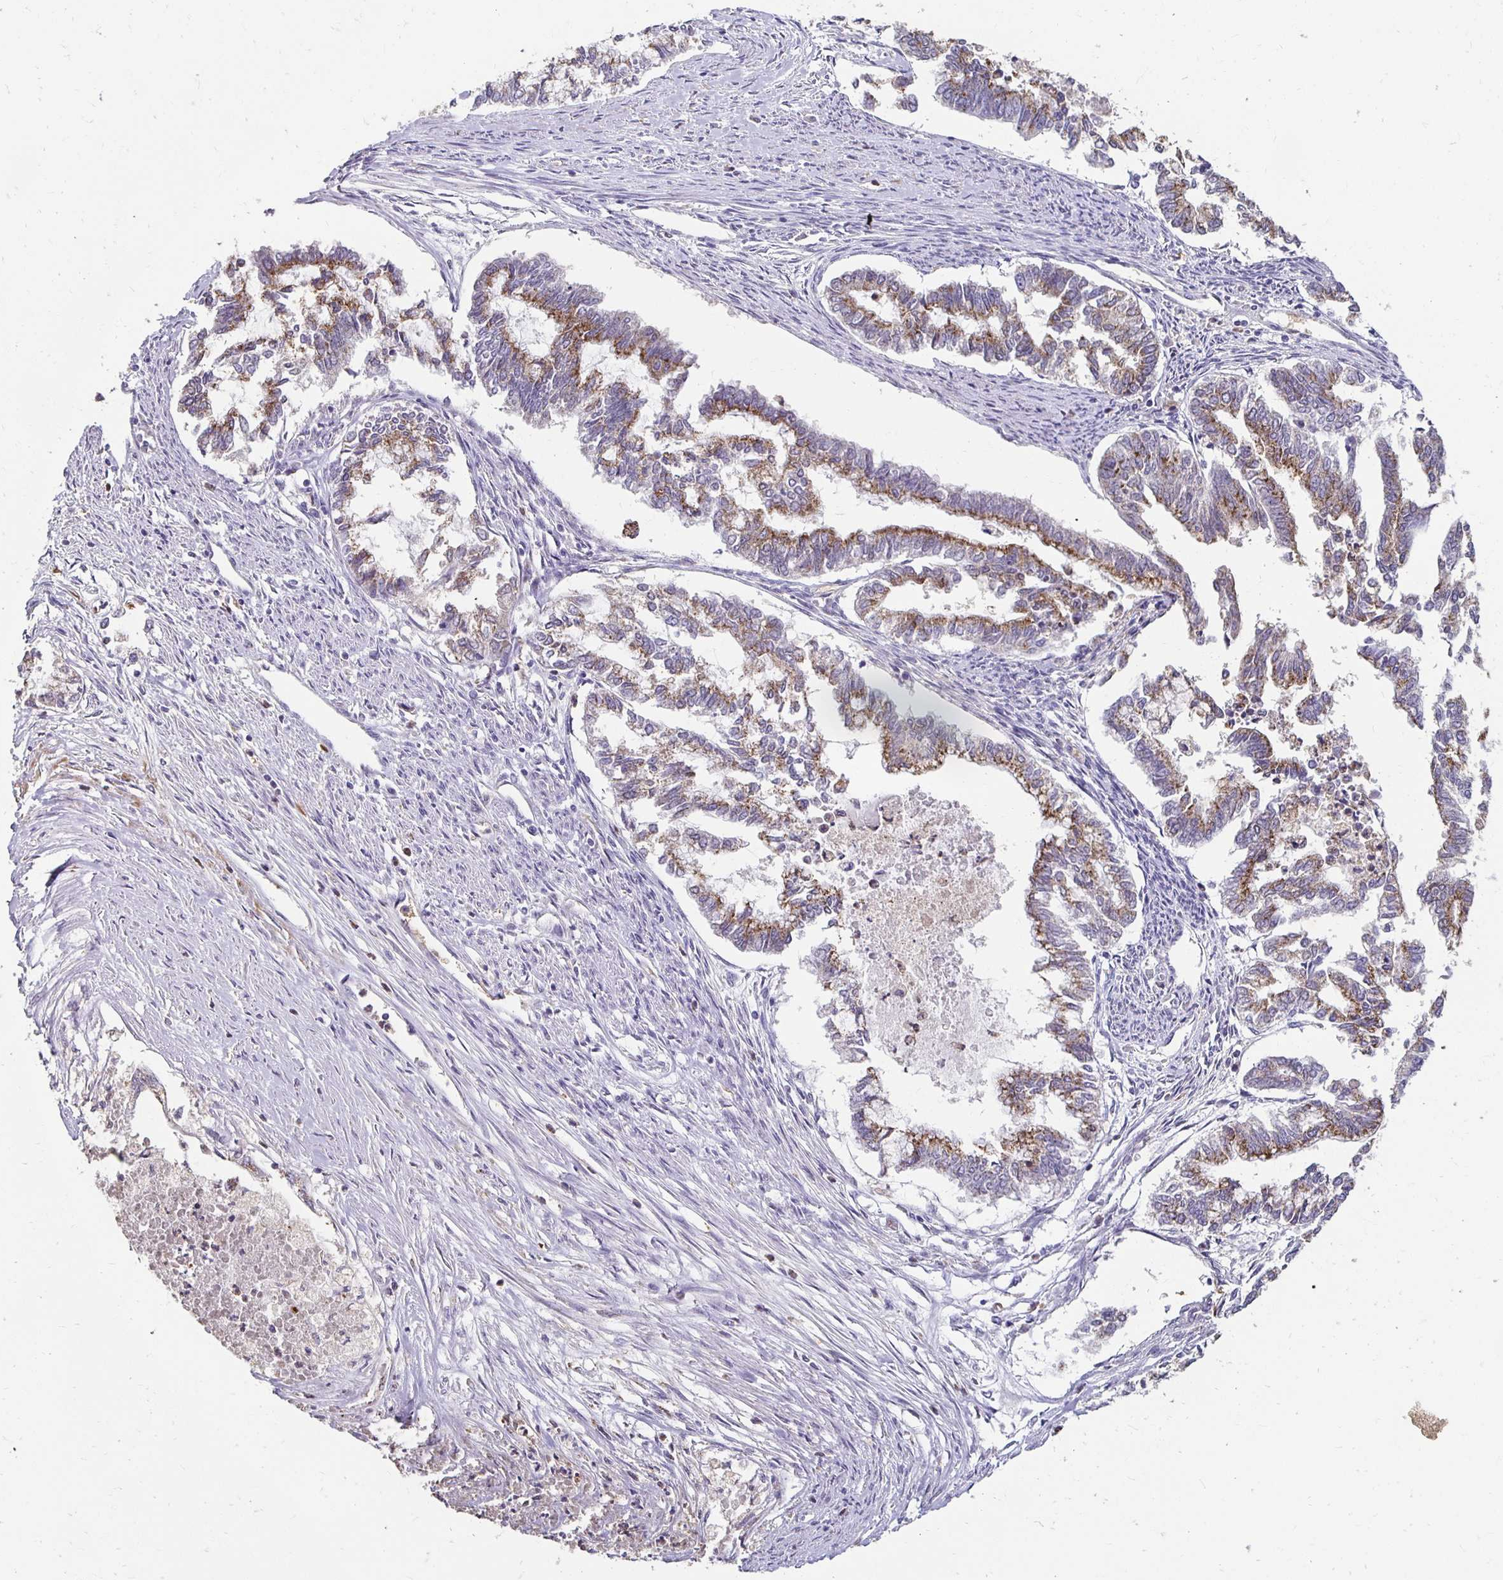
{"staining": {"intensity": "moderate", "quantity": ">75%", "location": "cytoplasmic/membranous"}, "tissue": "endometrial cancer", "cell_type": "Tumor cells", "image_type": "cancer", "snomed": [{"axis": "morphology", "description": "Adenocarcinoma, NOS"}, {"axis": "topography", "description": "Endometrium"}], "caption": "Adenocarcinoma (endometrial) tissue displays moderate cytoplasmic/membranous expression in approximately >75% of tumor cells", "gene": "GK2", "patient": {"sex": "female", "age": 79}}